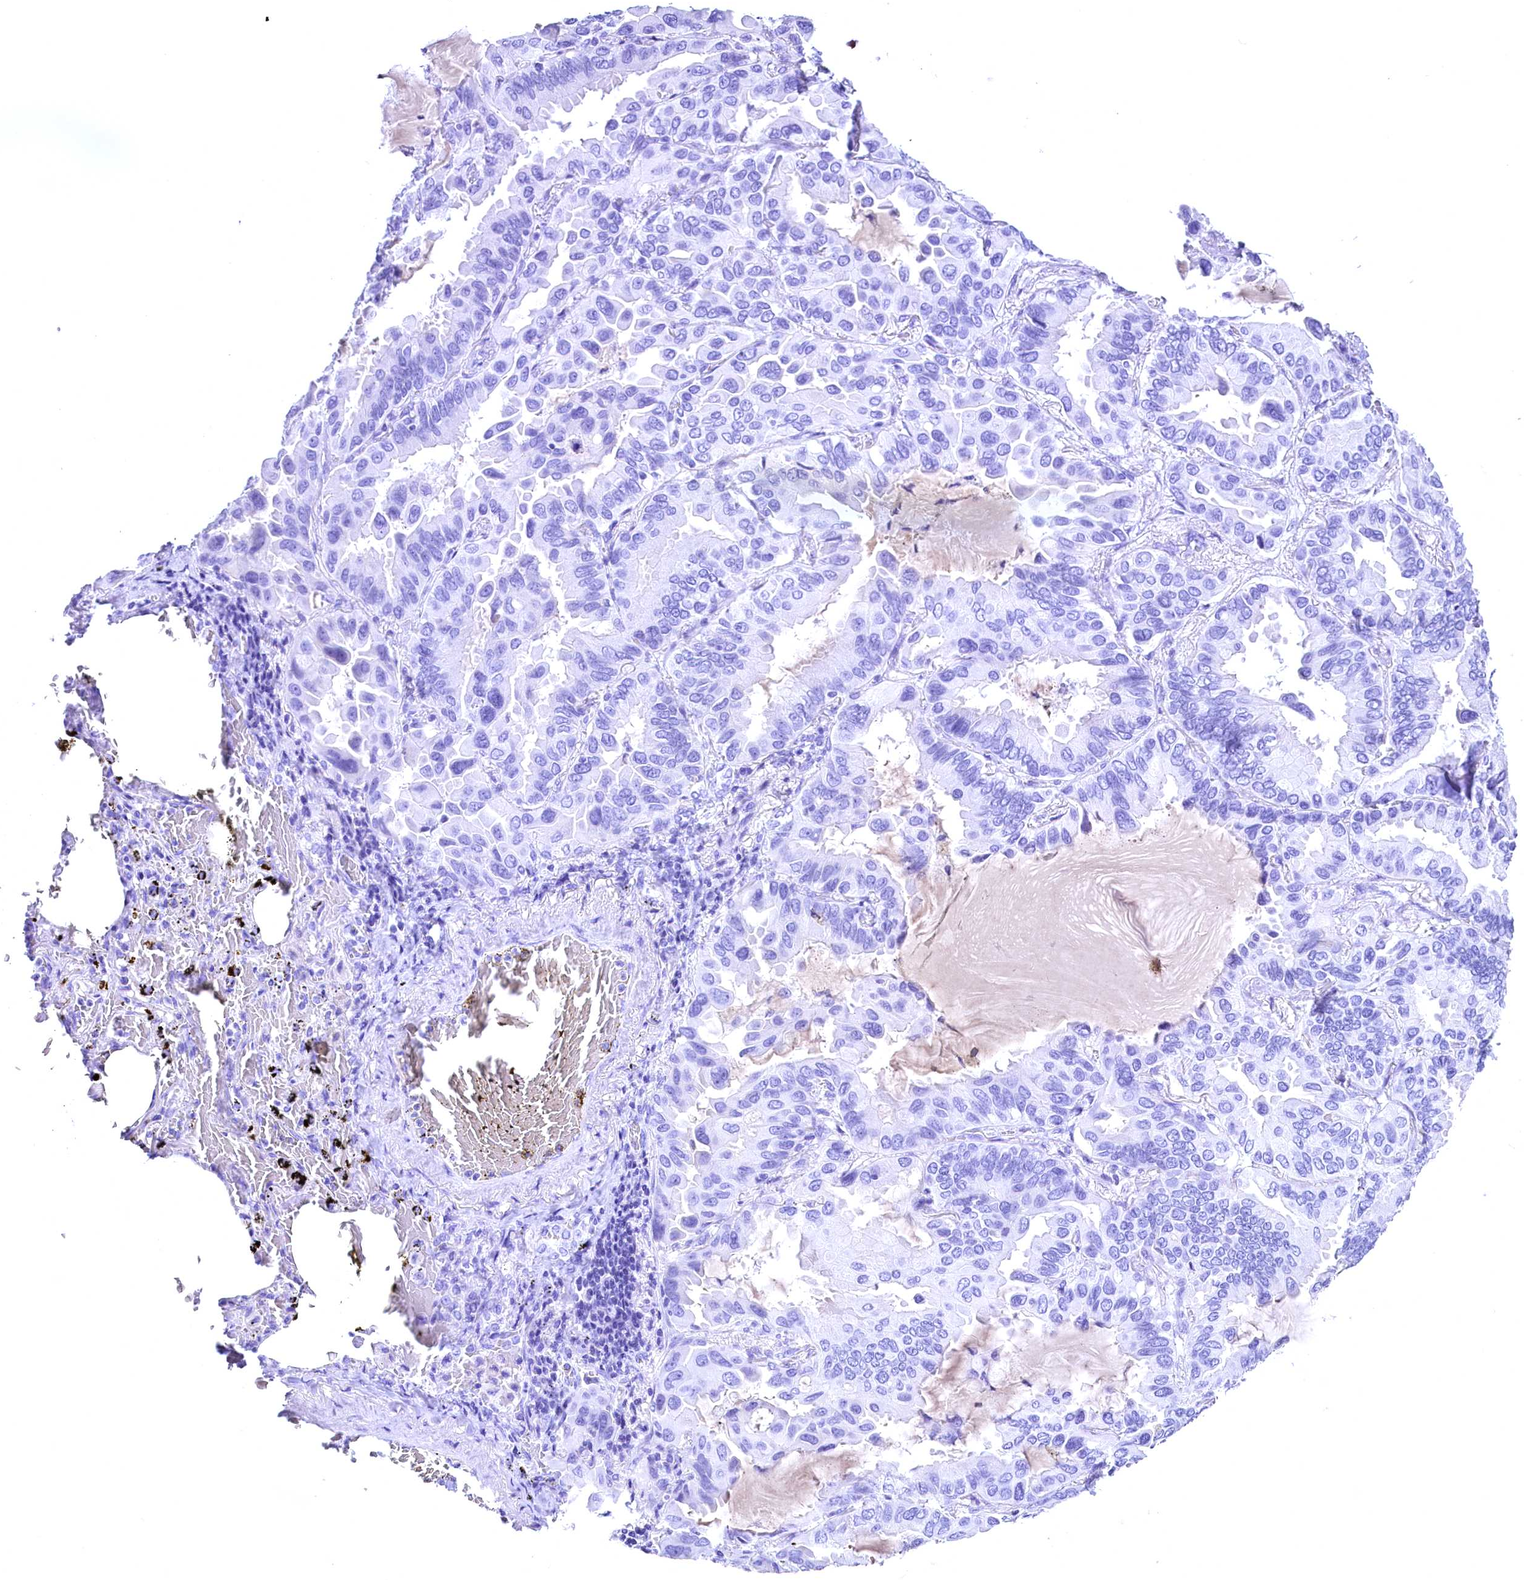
{"staining": {"intensity": "negative", "quantity": "none", "location": "none"}, "tissue": "lung cancer", "cell_type": "Tumor cells", "image_type": "cancer", "snomed": [{"axis": "morphology", "description": "Adenocarcinoma, NOS"}, {"axis": "topography", "description": "Lung"}], "caption": "This image is of lung adenocarcinoma stained with immunohistochemistry (IHC) to label a protein in brown with the nuclei are counter-stained blue. There is no expression in tumor cells.", "gene": "SKIDA1", "patient": {"sex": "male", "age": 64}}